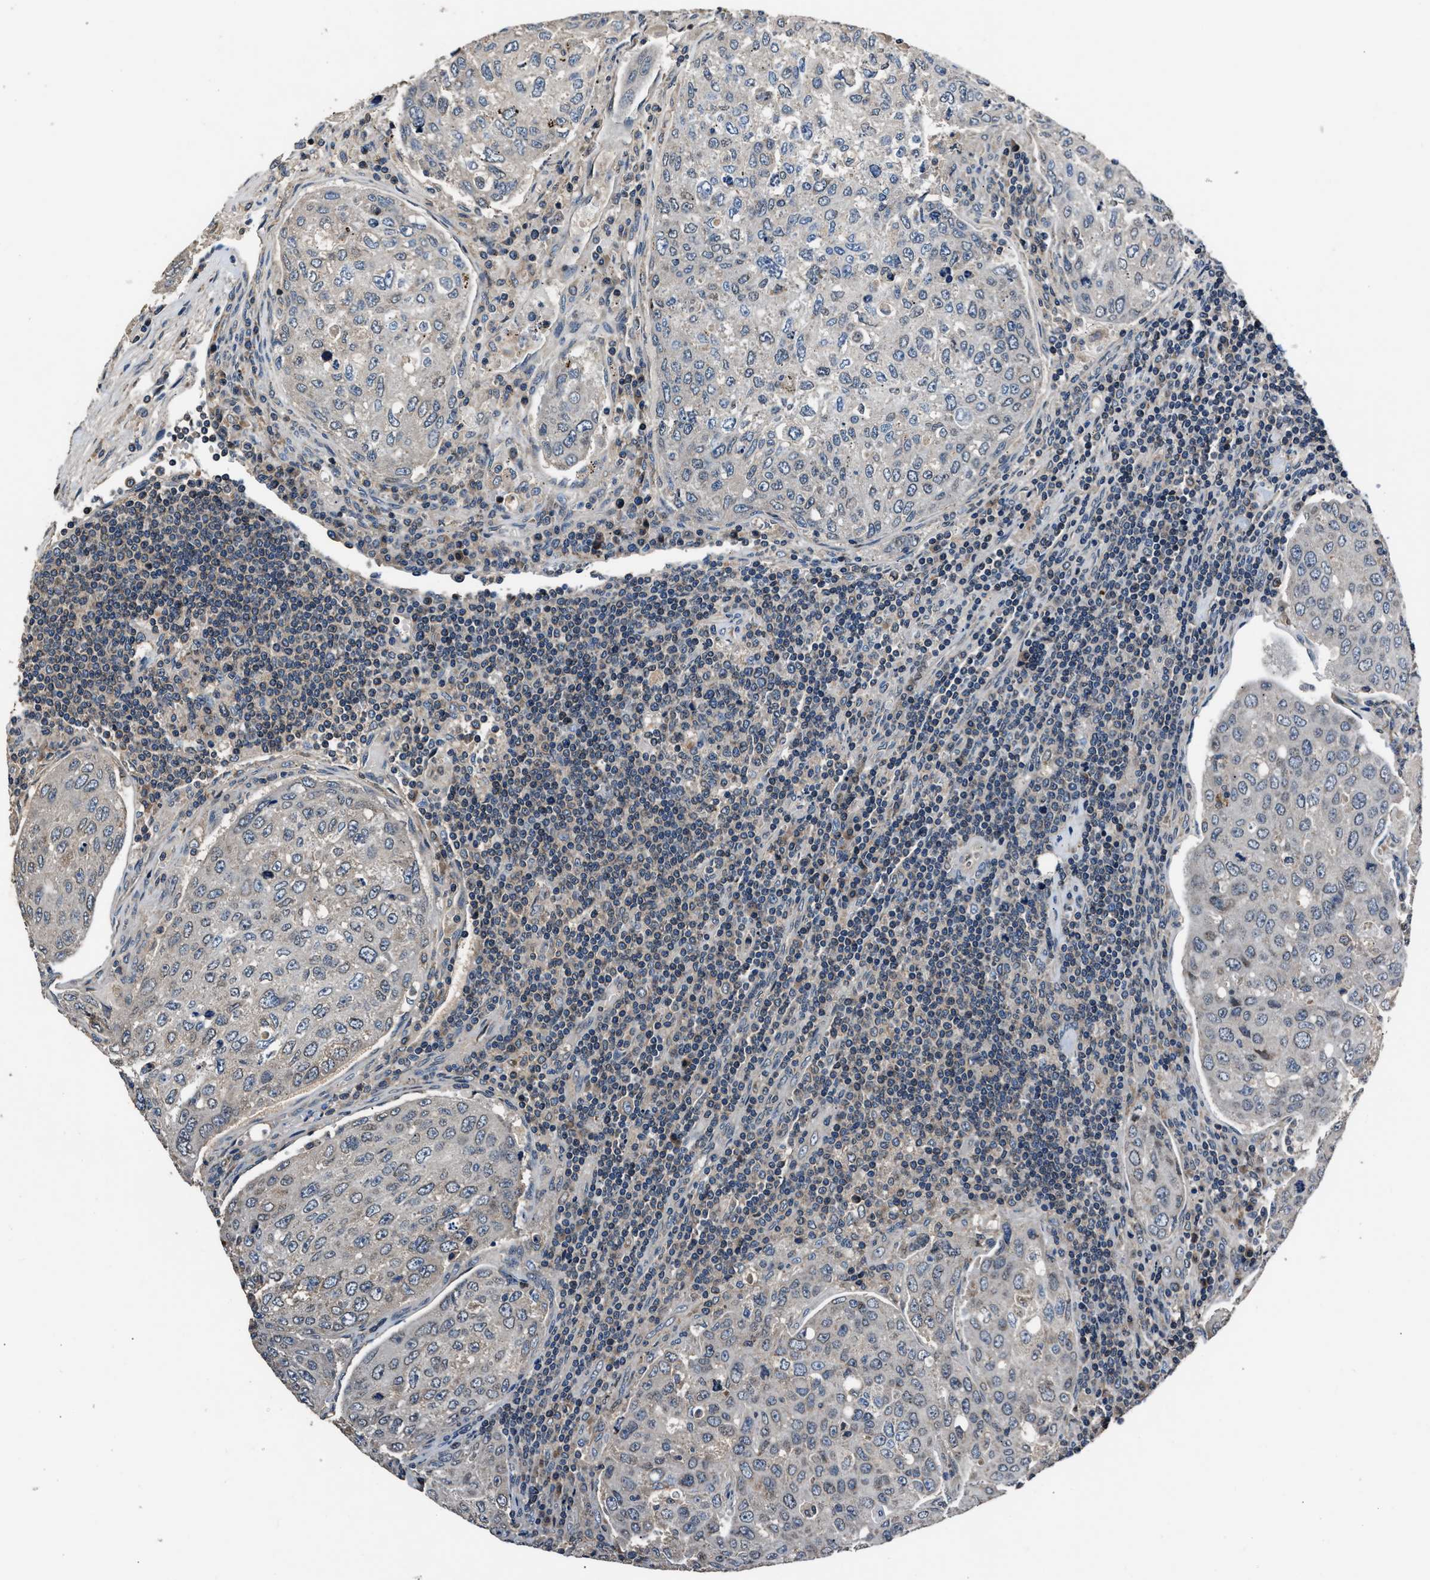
{"staining": {"intensity": "negative", "quantity": "none", "location": "none"}, "tissue": "urothelial cancer", "cell_type": "Tumor cells", "image_type": "cancer", "snomed": [{"axis": "morphology", "description": "Urothelial carcinoma, High grade"}, {"axis": "topography", "description": "Lymph node"}, {"axis": "topography", "description": "Urinary bladder"}], "caption": "A micrograph of human urothelial cancer is negative for staining in tumor cells. Nuclei are stained in blue.", "gene": "TNRC18", "patient": {"sex": "male", "age": 51}}